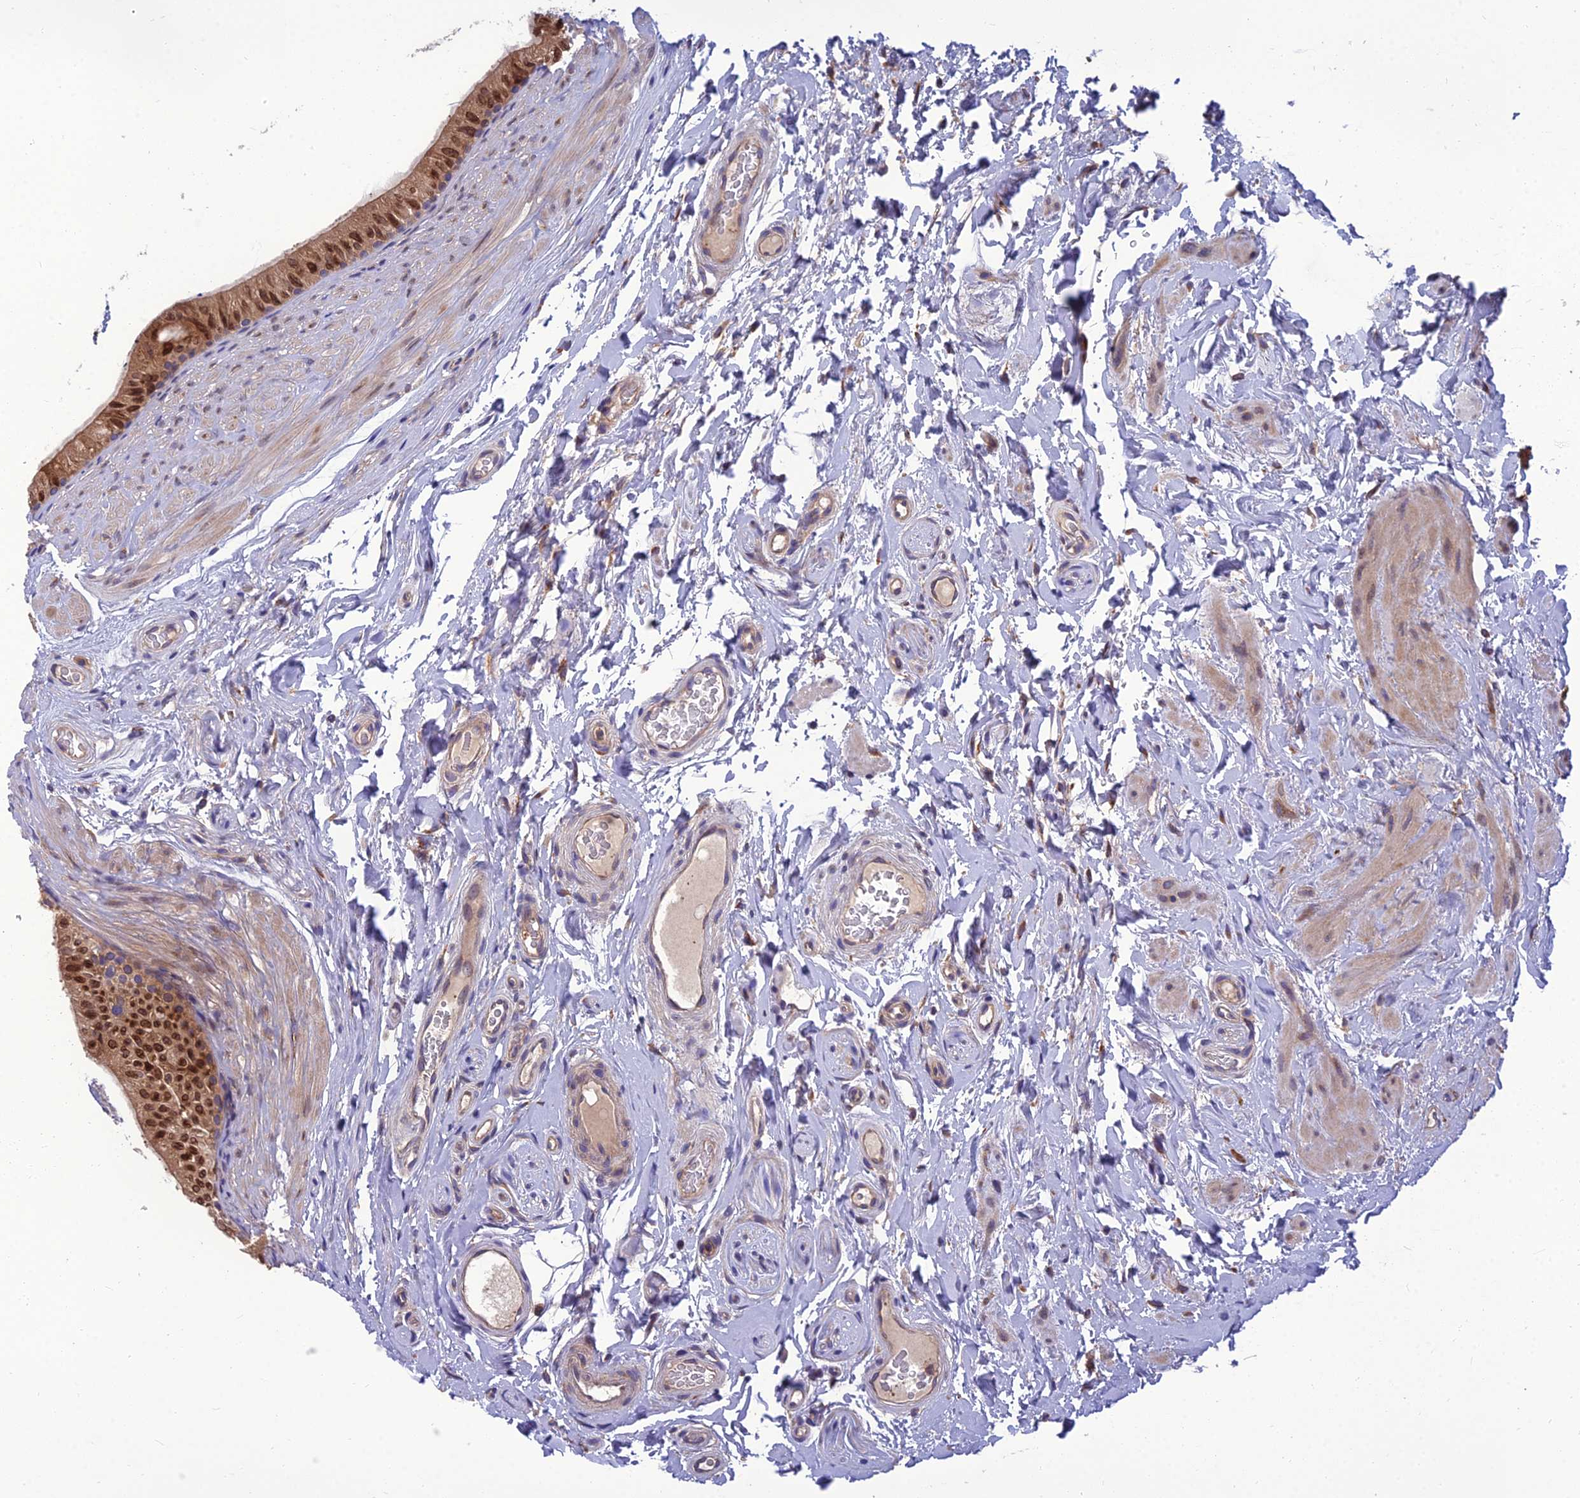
{"staining": {"intensity": "strong", "quantity": ">75%", "location": "cytoplasmic/membranous,nuclear"}, "tissue": "epididymis", "cell_type": "Glandular cells", "image_type": "normal", "snomed": [{"axis": "morphology", "description": "Normal tissue, NOS"}, {"axis": "topography", "description": "Epididymis"}], "caption": "The micrograph reveals a brown stain indicating the presence of a protein in the cytoplasmic/membranous,nuclear of glandular cells in epididymis. Using DAB (brown) and hematoxylin (blue) stains, captured at high magnification using brightfield microscopy.", "gene": "UMAD1", "patient": {"sex": "male", "age": 45}}